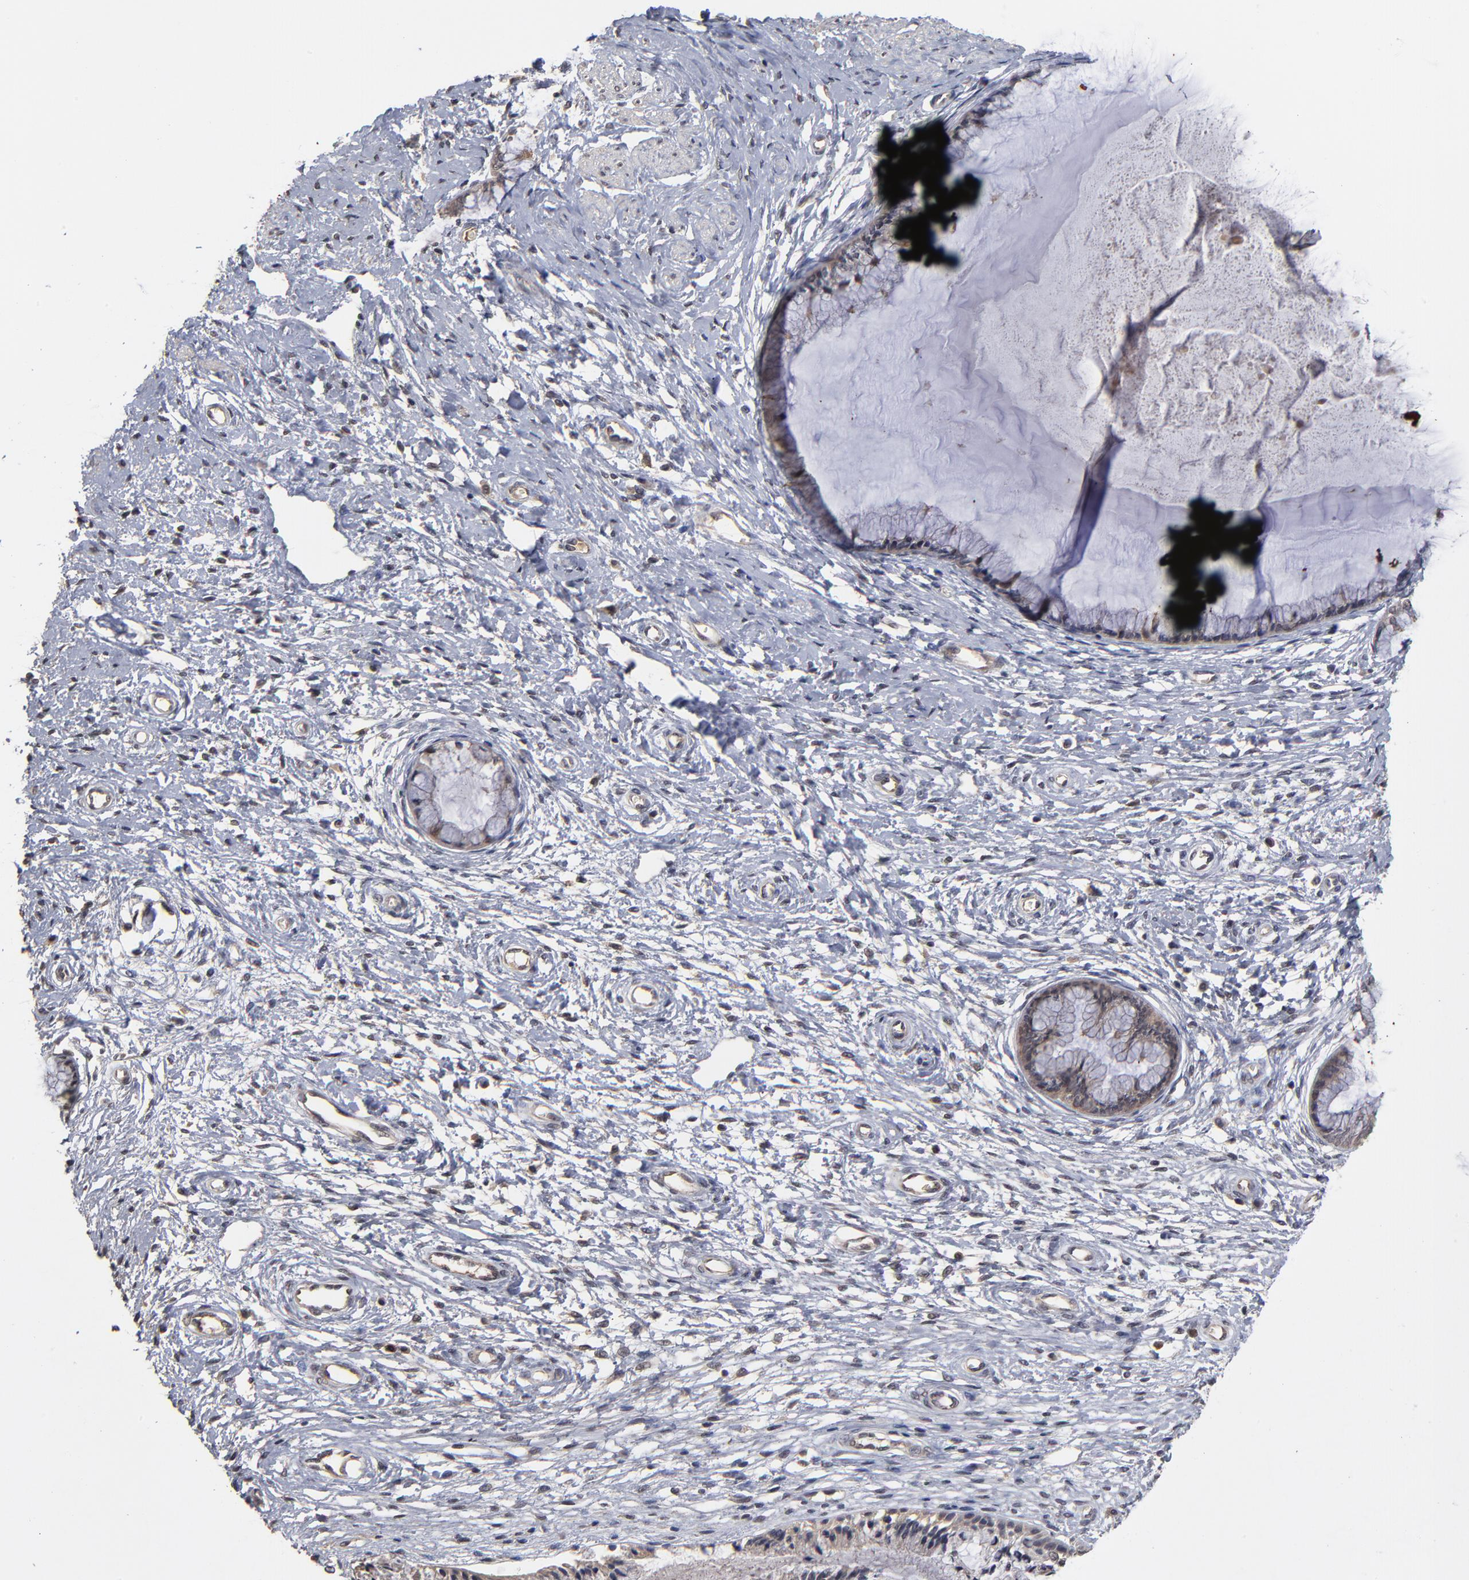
{"staining": {"intensity": "weak", "quantity": "25%-75%", "location": "cytoplasmic/membranous"}, "tissue": "cervix", "cell_type": "Glandular cells", "image_type": "normal", "snomed": [{"axis": "morphology", "description": "Normal tissue, NOS"}, {"axis": "topography", "description": "Cervix"}], "caption": "Weak cytoplasmic/membranous protein positivity is seen in about 25%-75% of glandular cells in cervix.", "gene": "ASB8", "patient": {"sex": "female", "age": 27}}